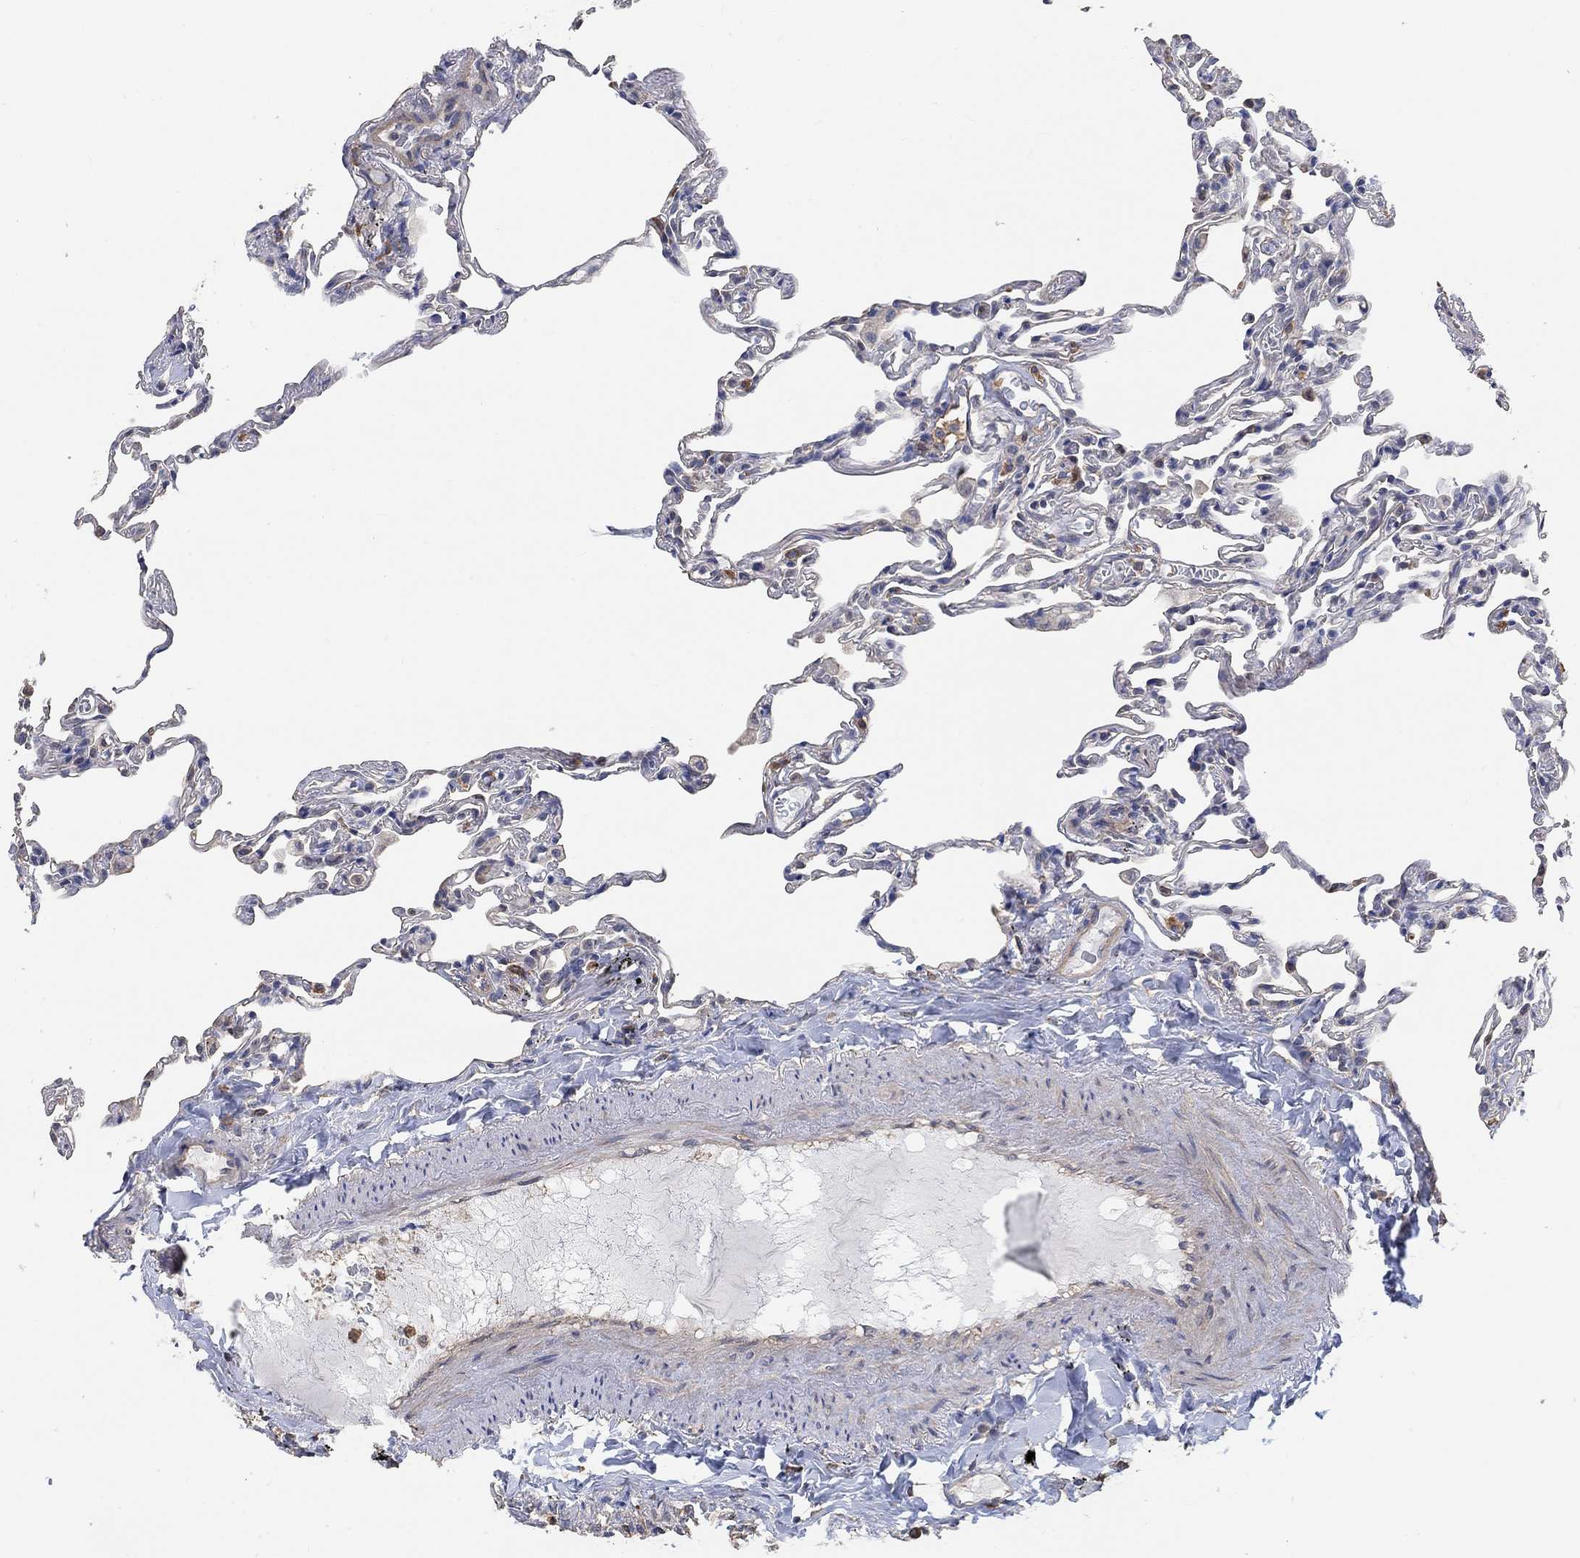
{"staining": {"intensity": "strong", "quantity": "<25%", "location": "cytoplasmic/membranous"}, "tissue": "lung", "cell_type": "Alveolar cells", "image_type": "normal", "snomed": [{"axis": "morphology", "description": "Normal tissue, NOS"}, {"axis": "topography", "description": "Lung"}], "caption": "The image exhibits staining of unremarkable lung, revealing strong cytoplasmic/membranous protein staining (brown color) within alveolar cells.", "gene": "SYT16", "patient": {"sex": "female", "age": 57}}